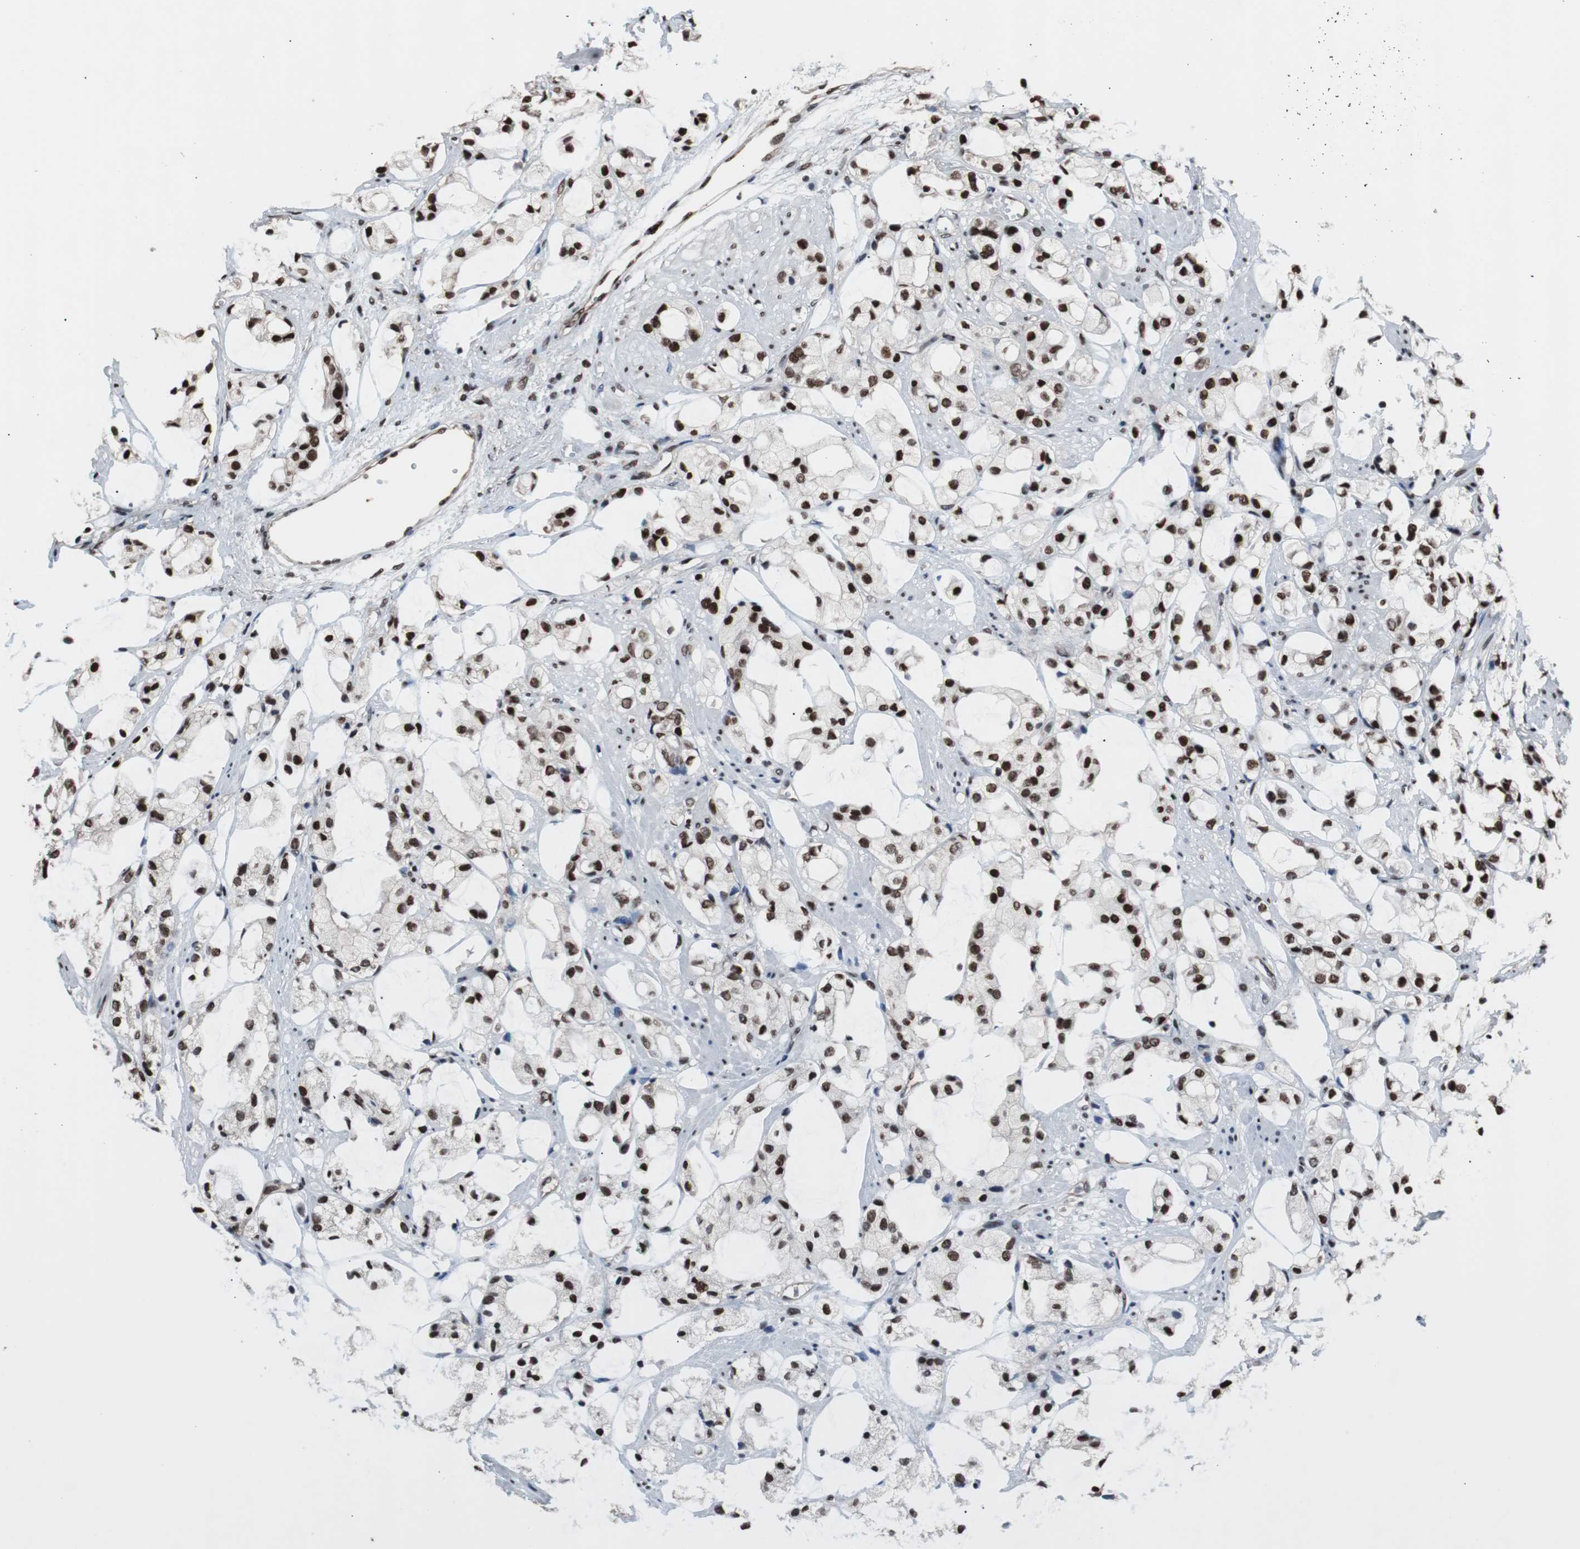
{"staining": {"intensity": "strong", "quantity": ">75%", "location": "nuclear"}, "tissue": "prostate cancer", "cell_type": "Tumor cells", "image_type": "cancer", "snomed": [{"axis": "morphology", "description": "Adenocarcinoma, High grade"}, {"axis": "topography", "description": "Prostate"}], "caption": "Strong nuclear protein positivity is identified in about >75% of tumor cells in prostate adenocarcinoma (high-grade).", "gene": "POGZ", "patient": {"sex": "male", "age": 85}}